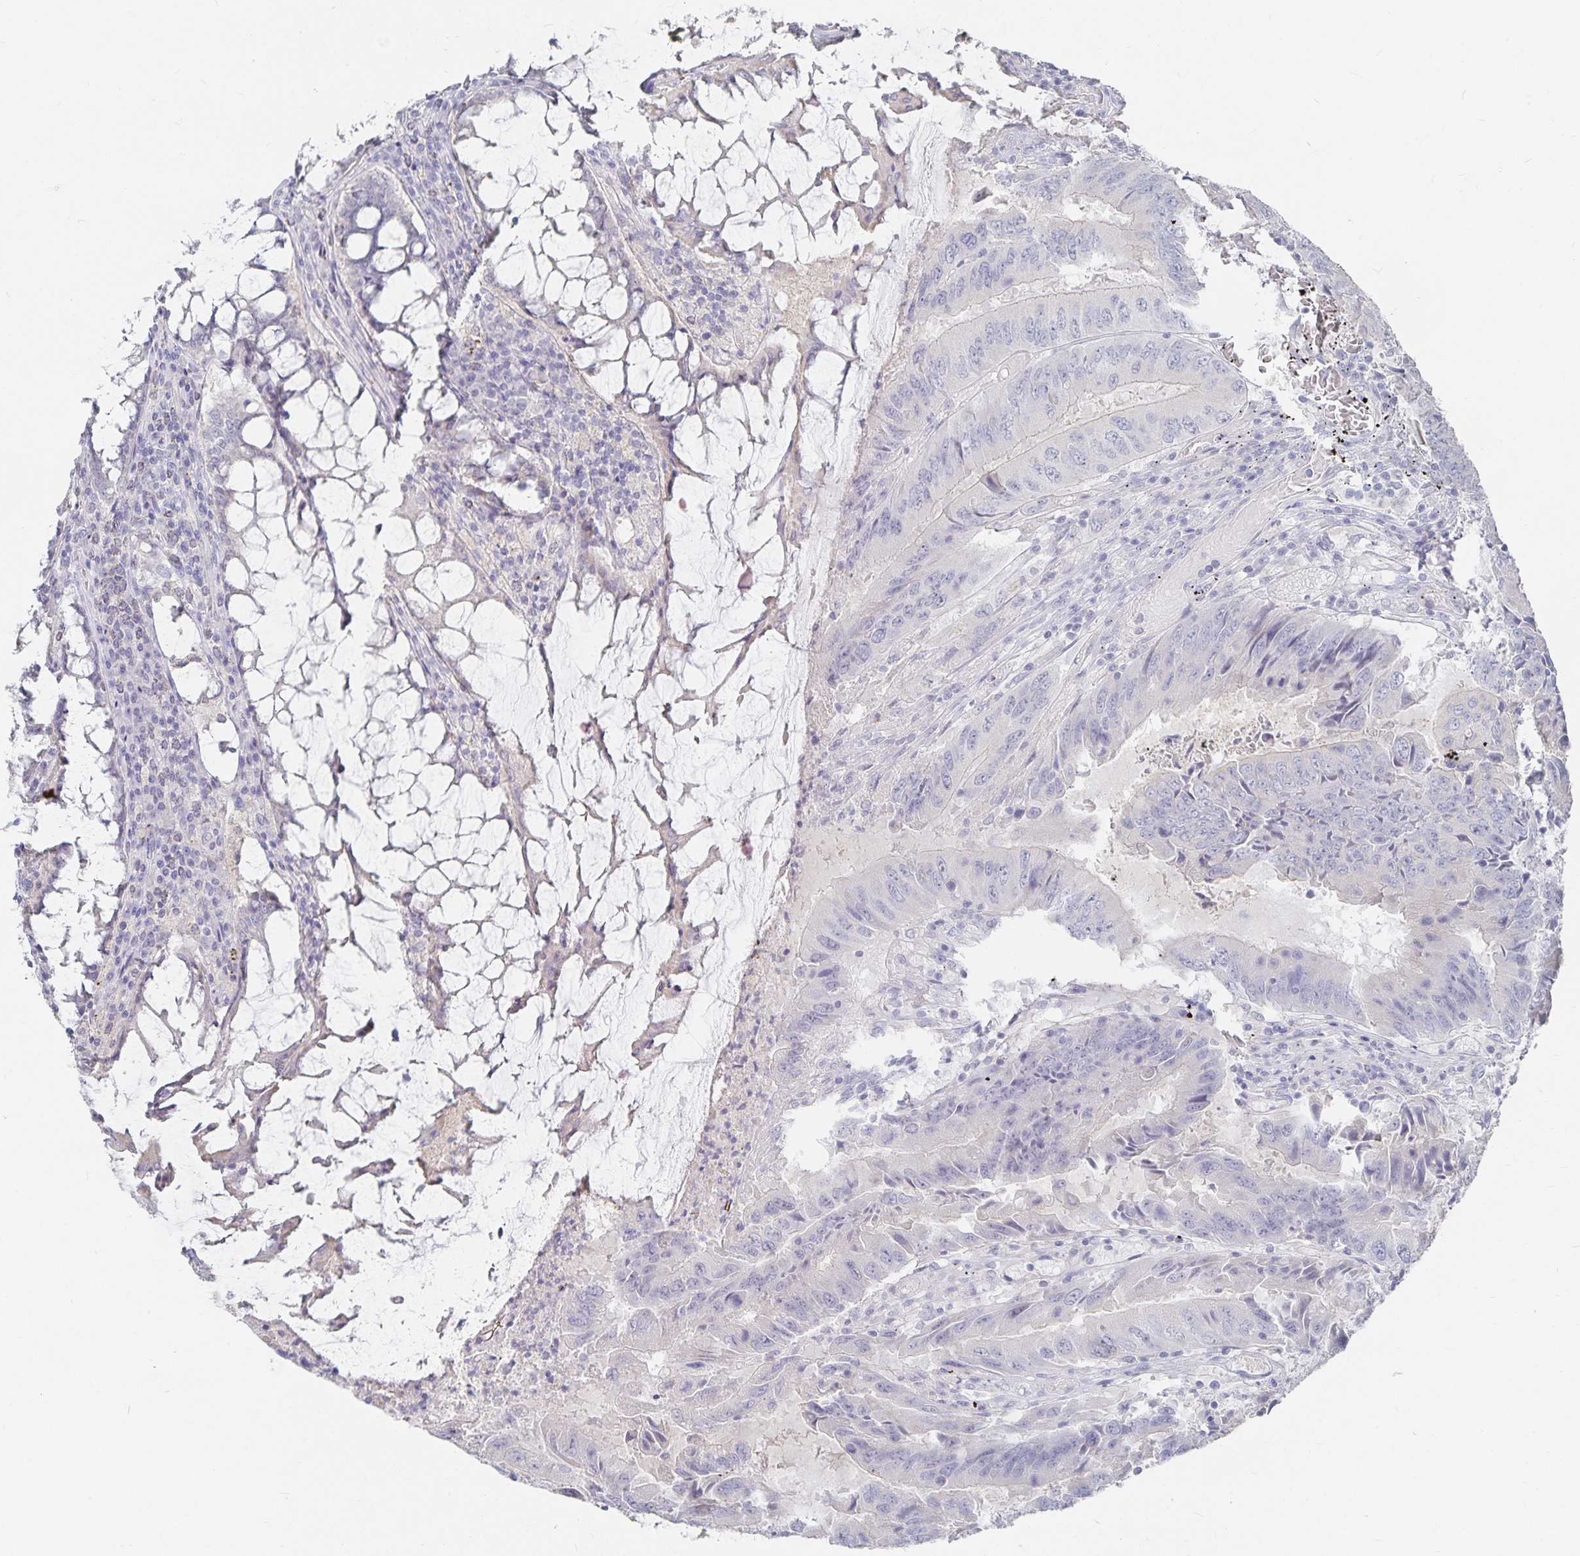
{"staining": {"intensity": "negative", "quantity": "none", "location": "none"}, "tissue": "colorectal cancer", "cell_type": "Tumor cells", "image_type": "cancer", "snomed": [{"axis": "morphology", "description": "Adenocarcinoma, NOS"}, {"axis": "topography", "description": "Colon"}], "caption": "The immunohistochemistry image has no significant staining in tumor cells of adenocarcinoma (colorectal) tissue.", "gene": "DNAH9", "patient": {"sex": "male", "age": 53}}